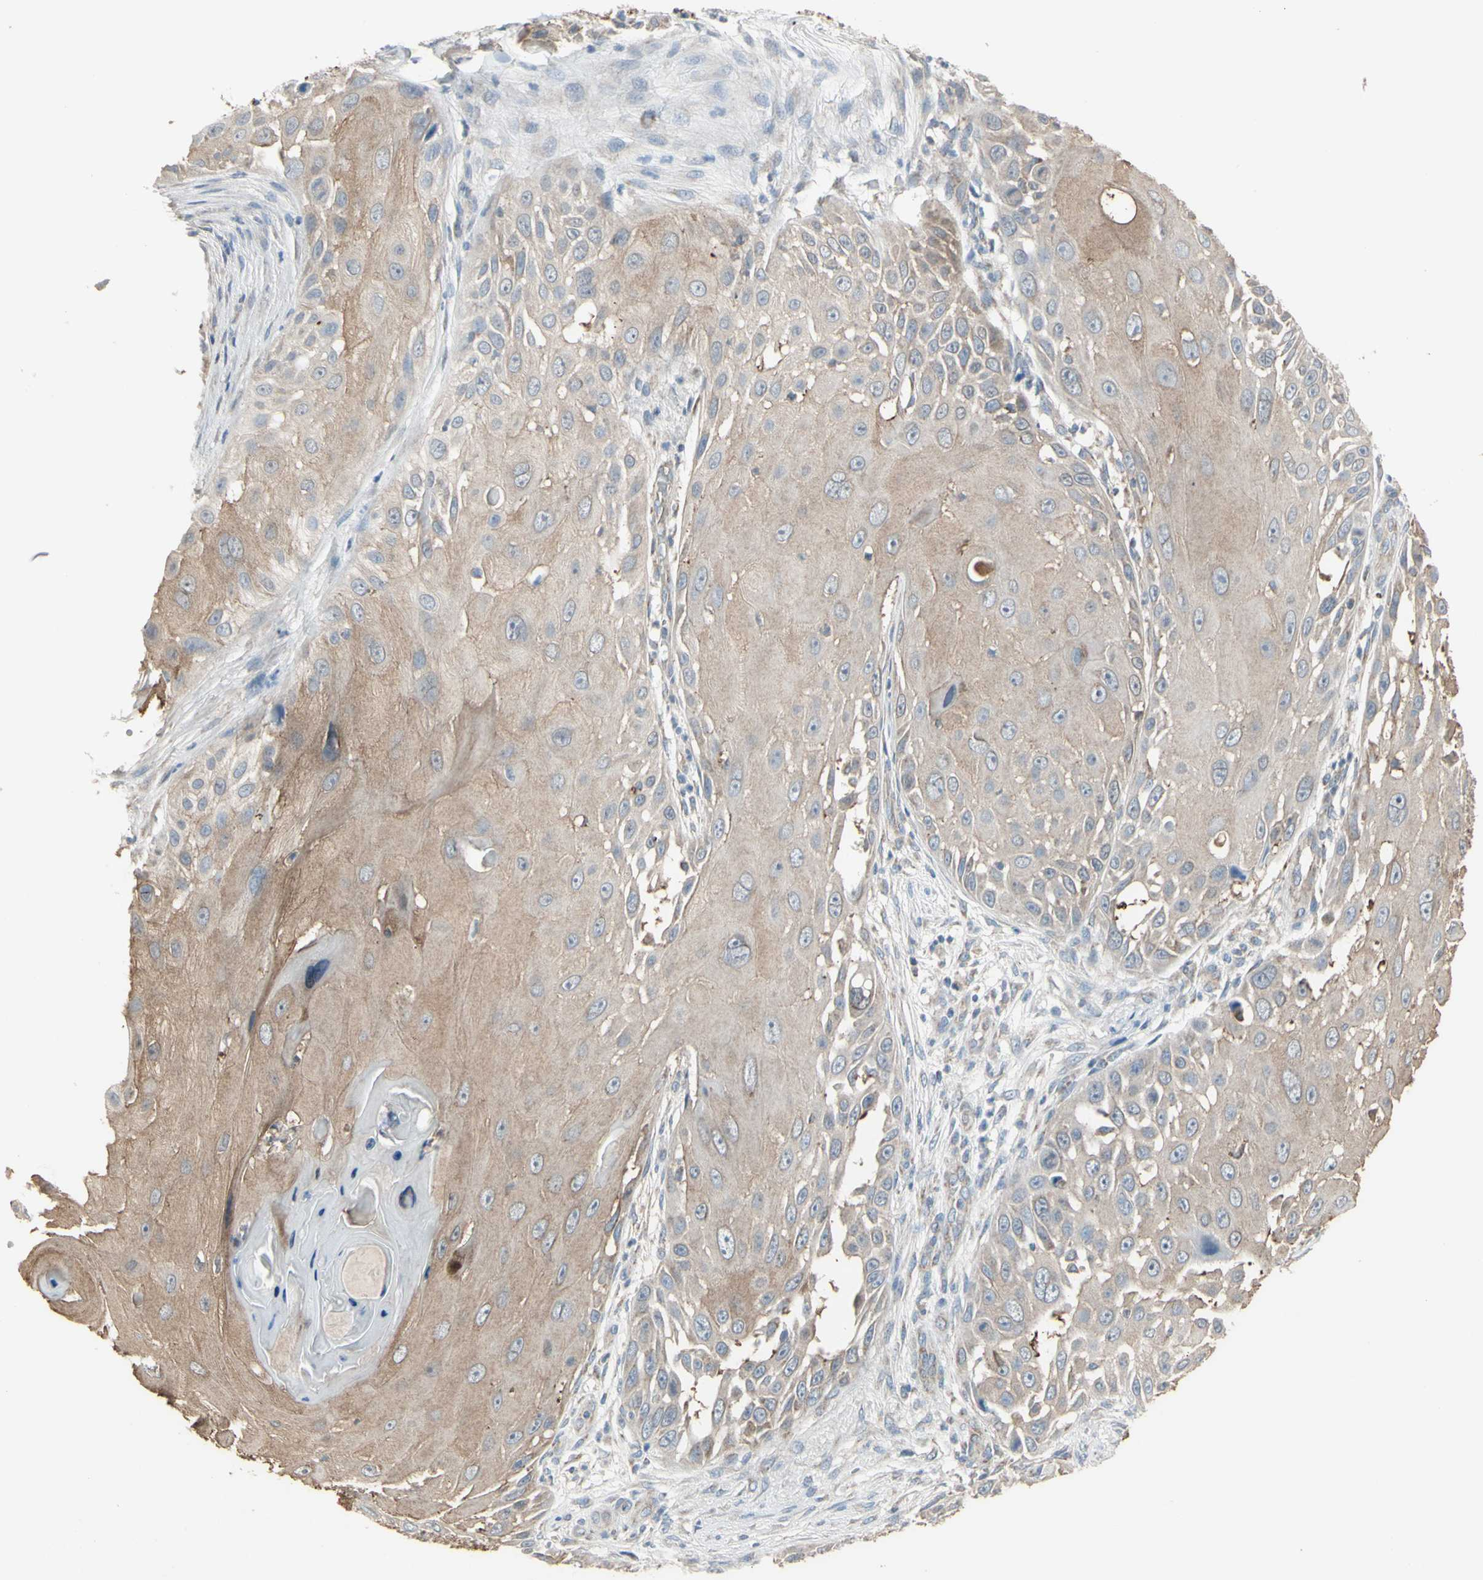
{"staining": {"intensity": "weak", "quantity": ">75%", "location": "cytoplasmic/membranous"}, "tissue": "skin cancer", "cell_type": "Tumor cells", "image_type": "cancer", "snomed": [{"axis": "morphology", "description": "Squamous cell carcinoma, NOS"}, {"axis": "topography", "description": "Skin"}], "caption": "Immunohistochemistry image of neoplastic tissue: human squamous cell carcinoma (skin) stained using IHC exhibits low levels of weak protein expression localized specifically in the cytoplasmic/membranous of tumor cells, appearing as a cytoplasmic/membranous brown color.", "gene": "FAM171B", "patient": {"sex": "female", "age": 44}}